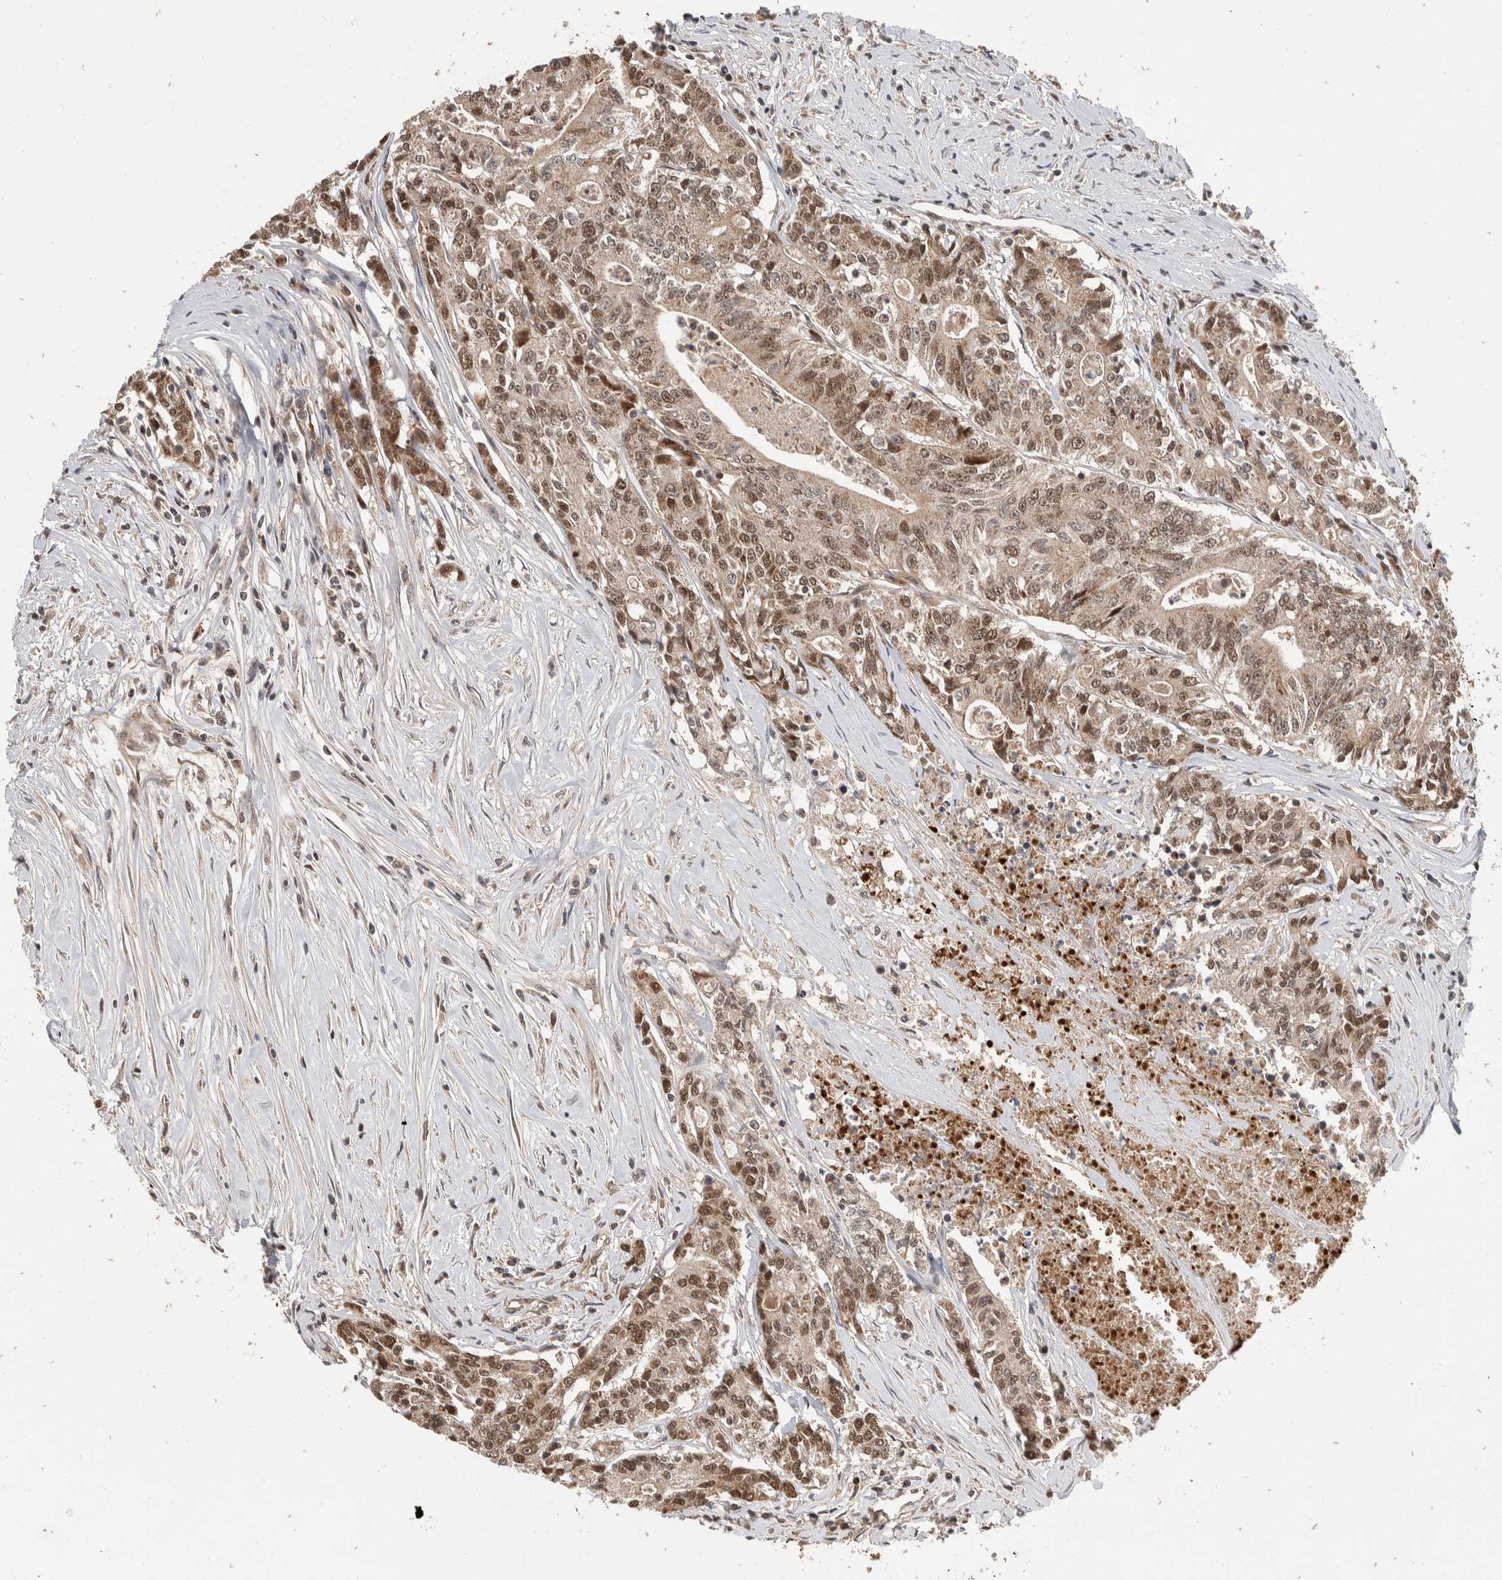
{"staining": {"intensity": "moderate", "quantity": ">75%", "location": "cytoplasmic/membranous,nuclear"}, "tissue": "colorectal cancer", "cell_type": "Tumor cells", "image_type": "cancer", "snomed": [{"axis": "morphology", "description": "Adenocarcinoma, NOS"}, {"axis": "topography", "description": "Colon"}], "caption": "Tumor cells demonstrate medium levels of moderate cytoplasmic/membranous and nuclear expression in approximately >75% of cells in adenocarcinoma (colorectal). (Brightfield microscopy of DAB IHC at high magnification).", "gene": "ABHD11", "patient": {"sex": "female", "age": 77}}